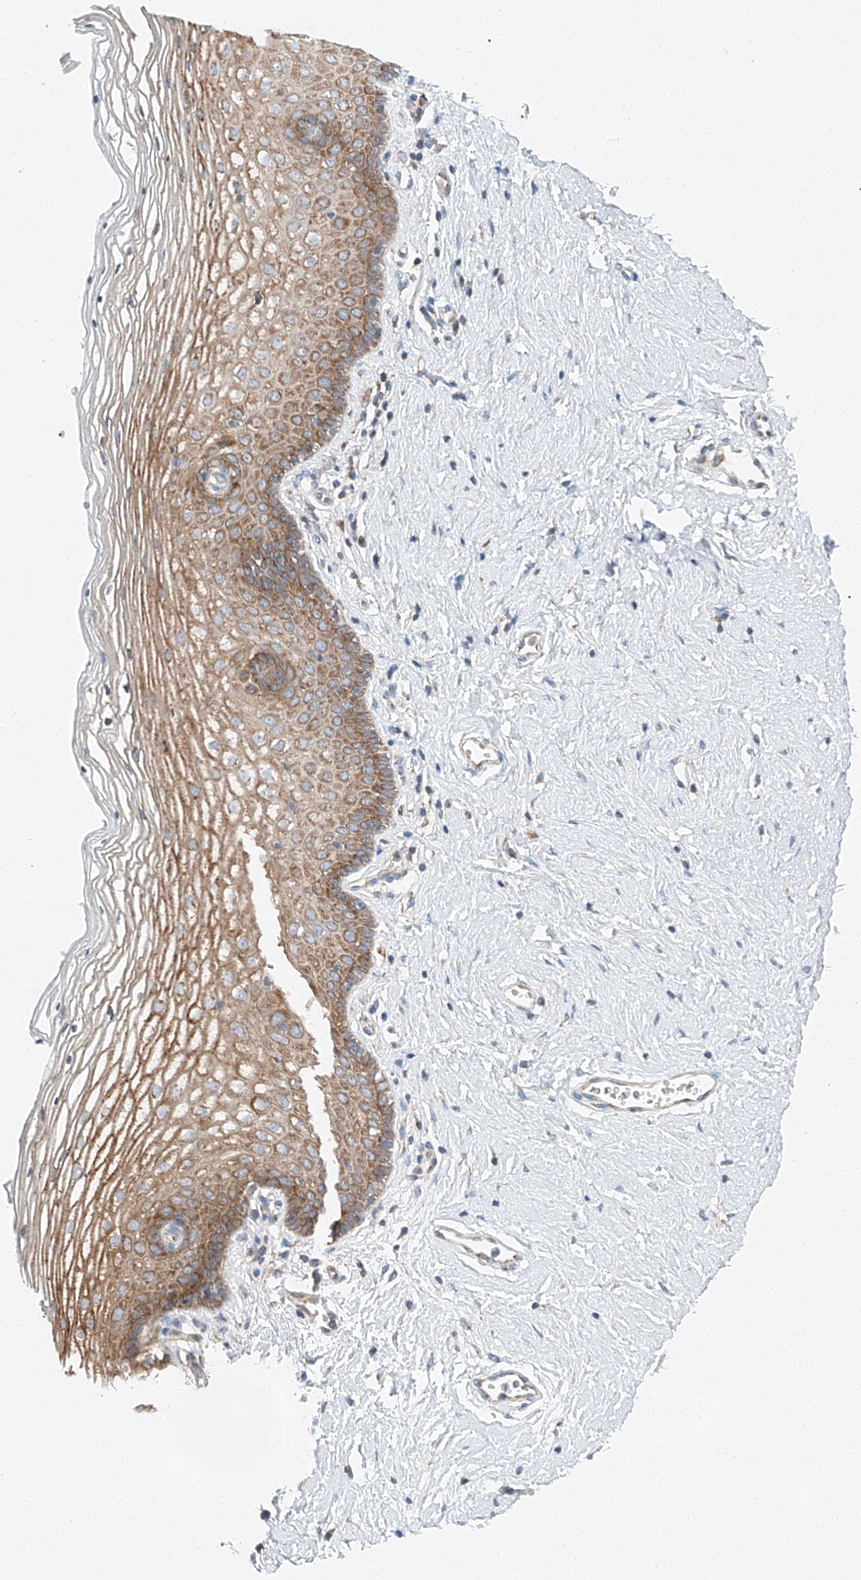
{"staining": {"intensity": "moderate", "quantity": ">75%", "location": "cytoplasmic/membranous"}, "tissue": "vagina", "cell_type": "Squamous epithelial cells", "image_type": "normal", "snomed": [{"axis": "morphology", "description": "Normal tissue, NOS"}, {"axis": "topography", "description": "Vagina"}], "caption": "Protein positivity by immunohistochemistry exhibits moderate cytoplasmic/membranous positivity in about >75% of squamous epithelial cells in normal vagina. (IHC, brightfield microscopy, high magnification).", "gene": "ZC3H15", "patient": {"sex": "female", "age": 32}}